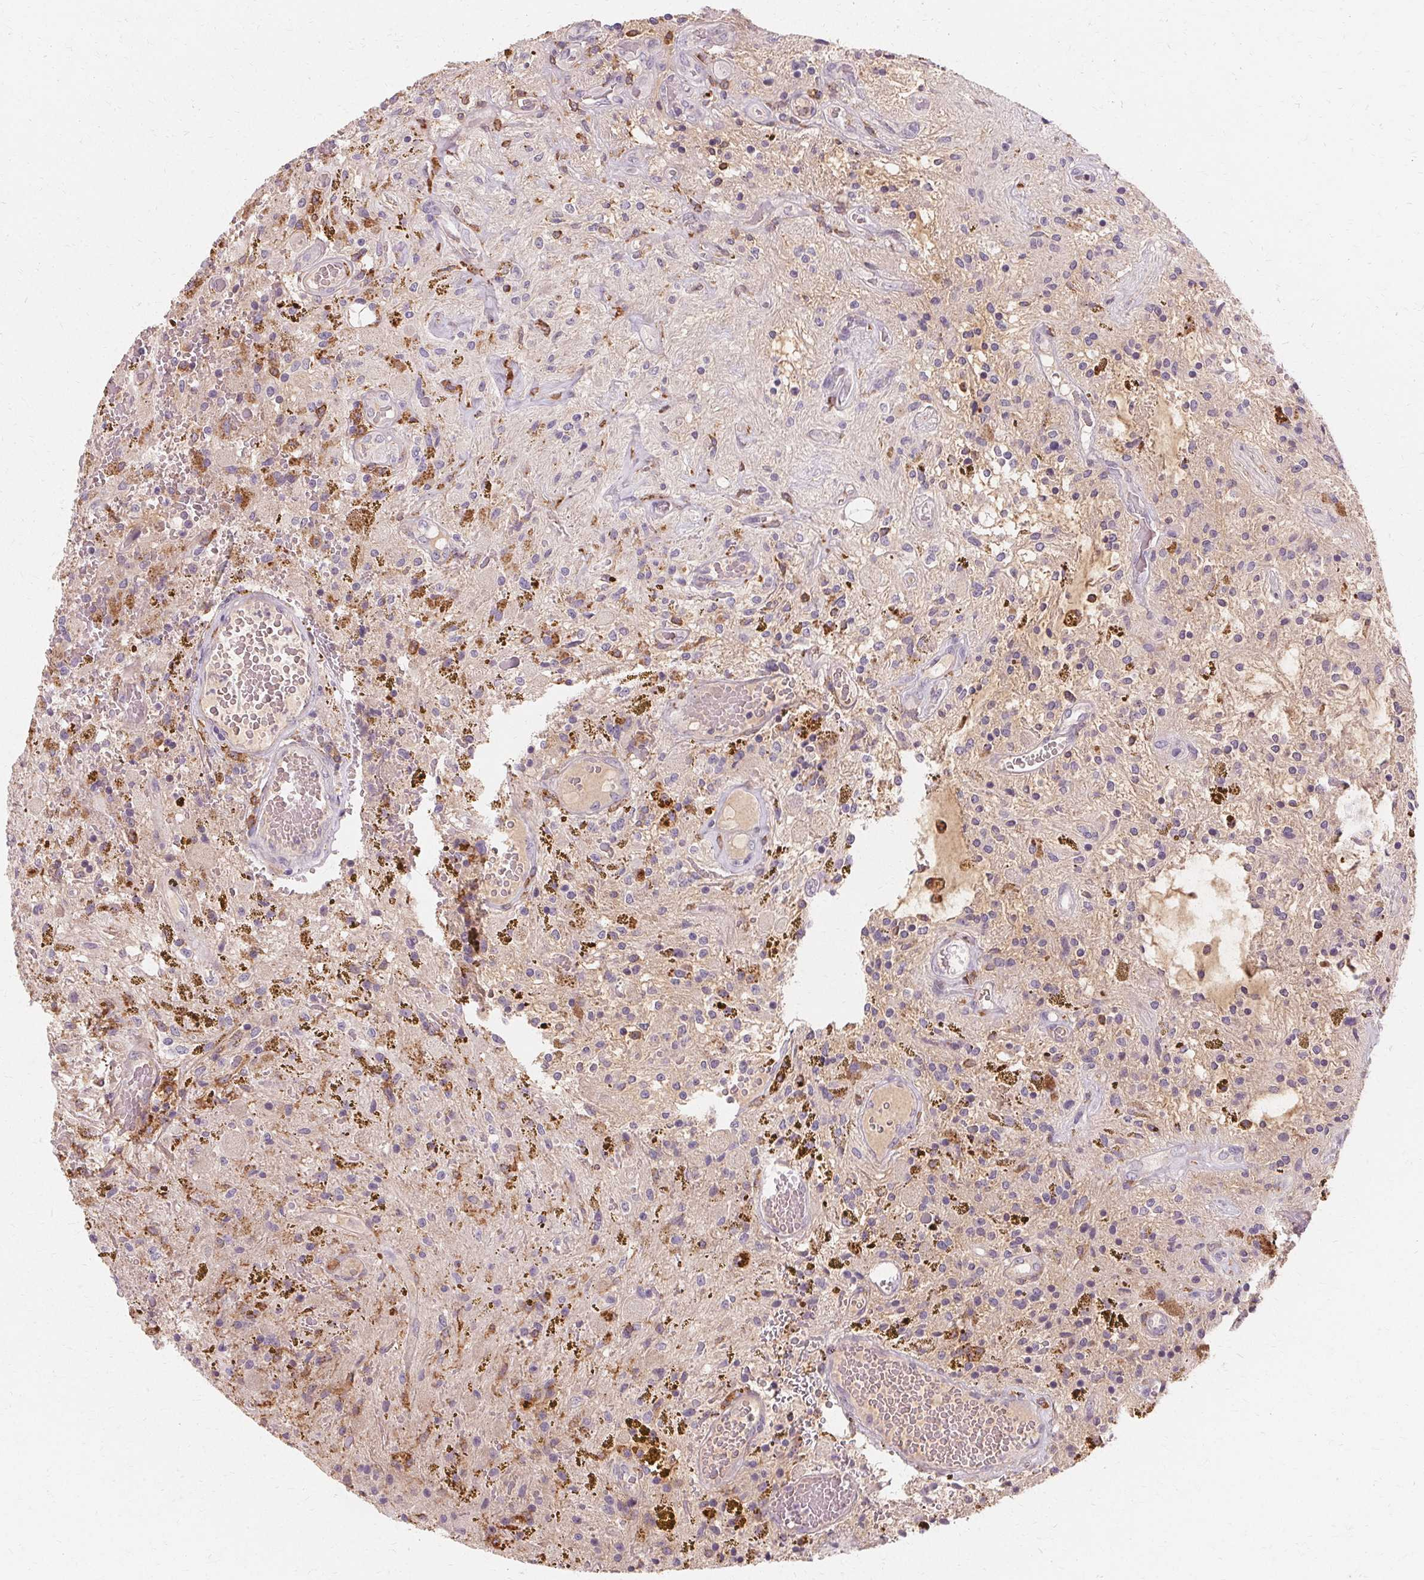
{"staining": {"intensity": "negative", "quantity": "none", "location": "none"}, "tissue": "glioma", "cell_type": "Tumor cells", "image_type": "cancer", "snomed": [{"axis": "morphology", "description": "Glioma, malignant, Low grade"}, {"axis": "topography", "description": "Cerebellum"}], "caption": "Immunohistochemistry of malignant glioma (low-grade) demonstrates no expression in tumor cells.", "gene": "IFNGR1", "patient": {"sex": "female", "age": 14}}